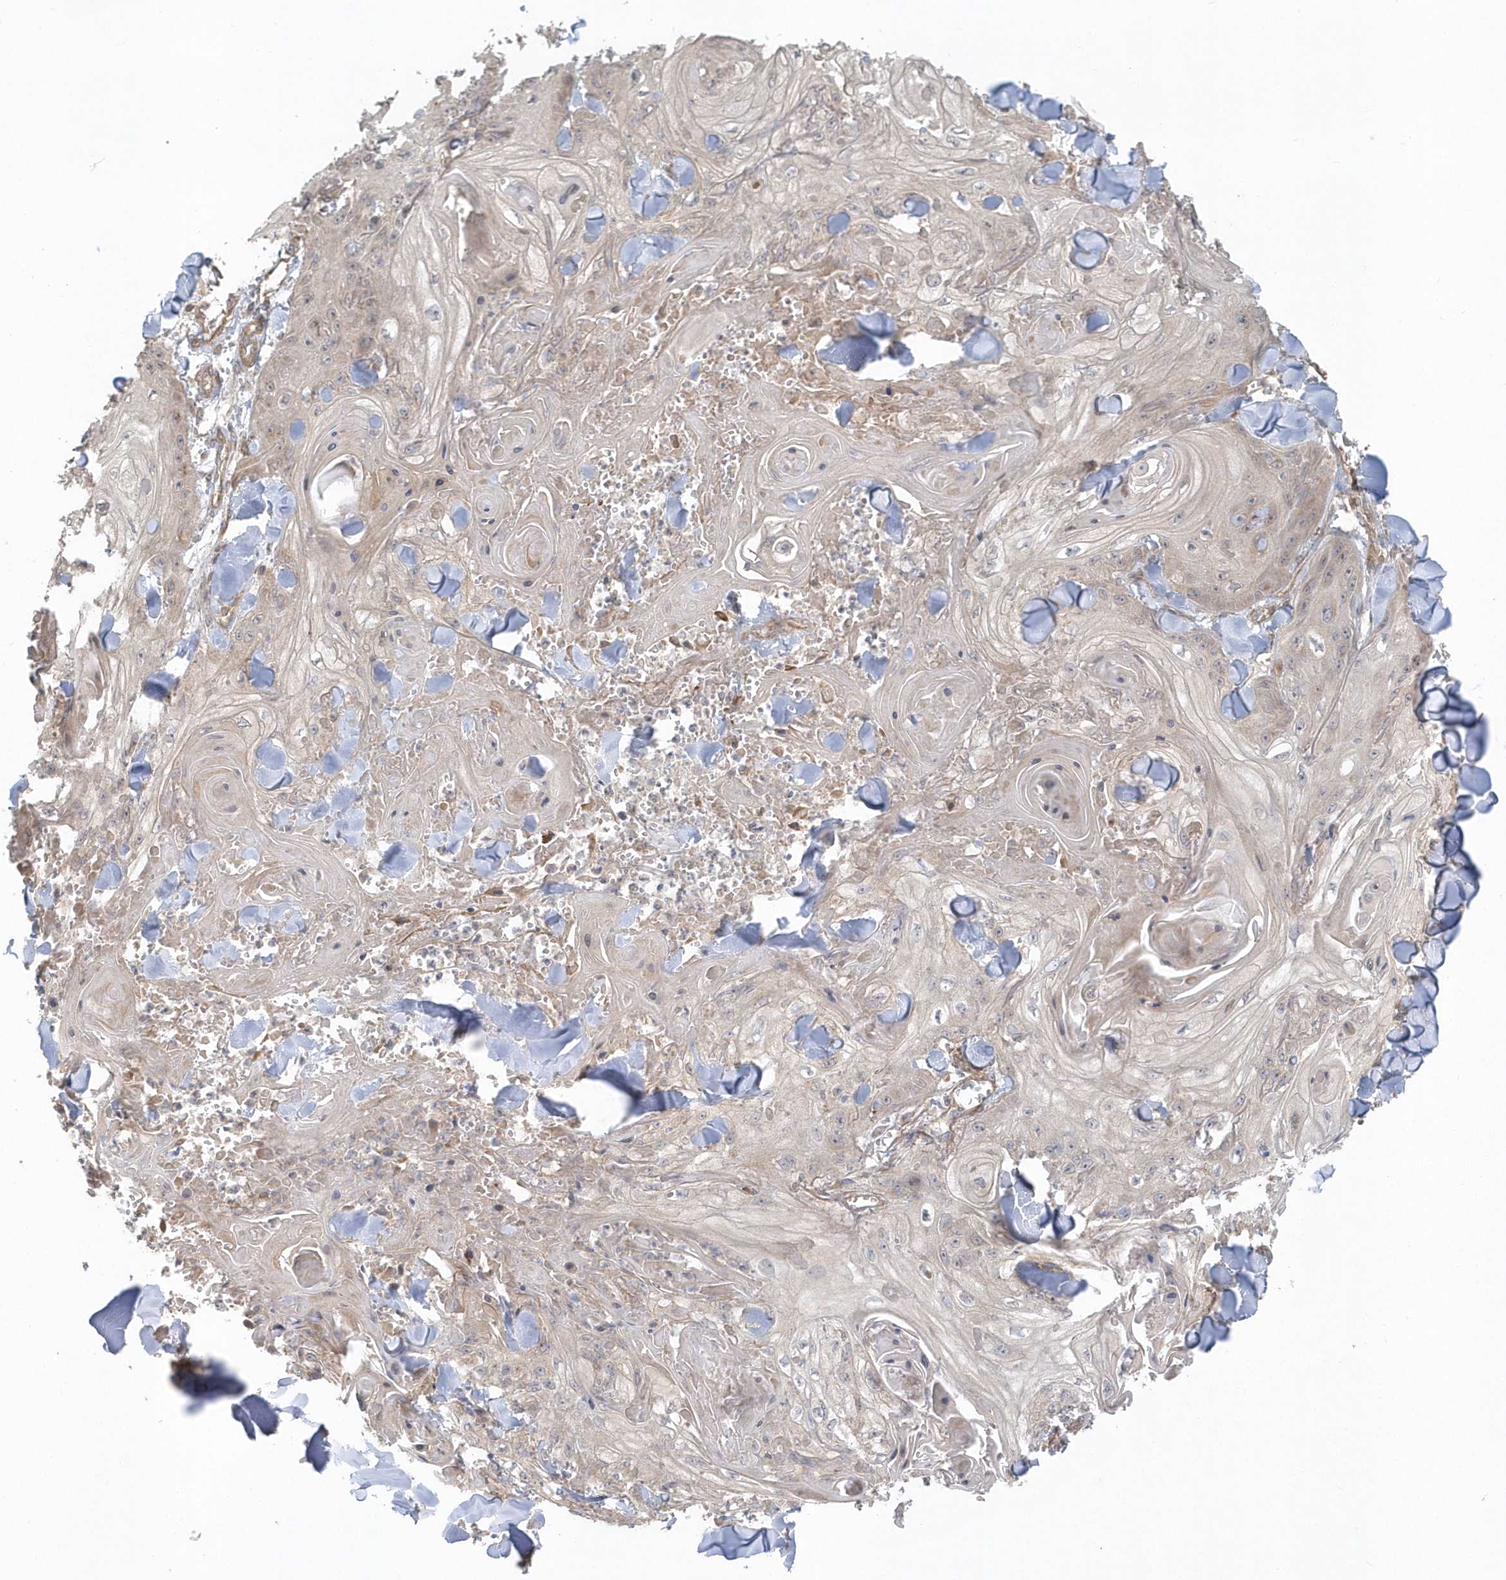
{"staining": {"intensity": "negative", "quantity": "none", "location": "none"}, "tissue": "skin cancer", "cell_type": "Tumor cells", "image_type": "cancer", "snomed": [{"axis": "morphology", "description": "Squamous cell carcinoma, NOS"}, {"axis": "topography", "description": "Skin"}], "caption": "Histopathology image shows no protein staining in tumor cells of skin squamous cell carcinoma tissue. (Immunohistochemistry, brightfield microscopy, high magnification).", "gene": "ACTR1A", "patient": {"sex": "male", "age": 74}}